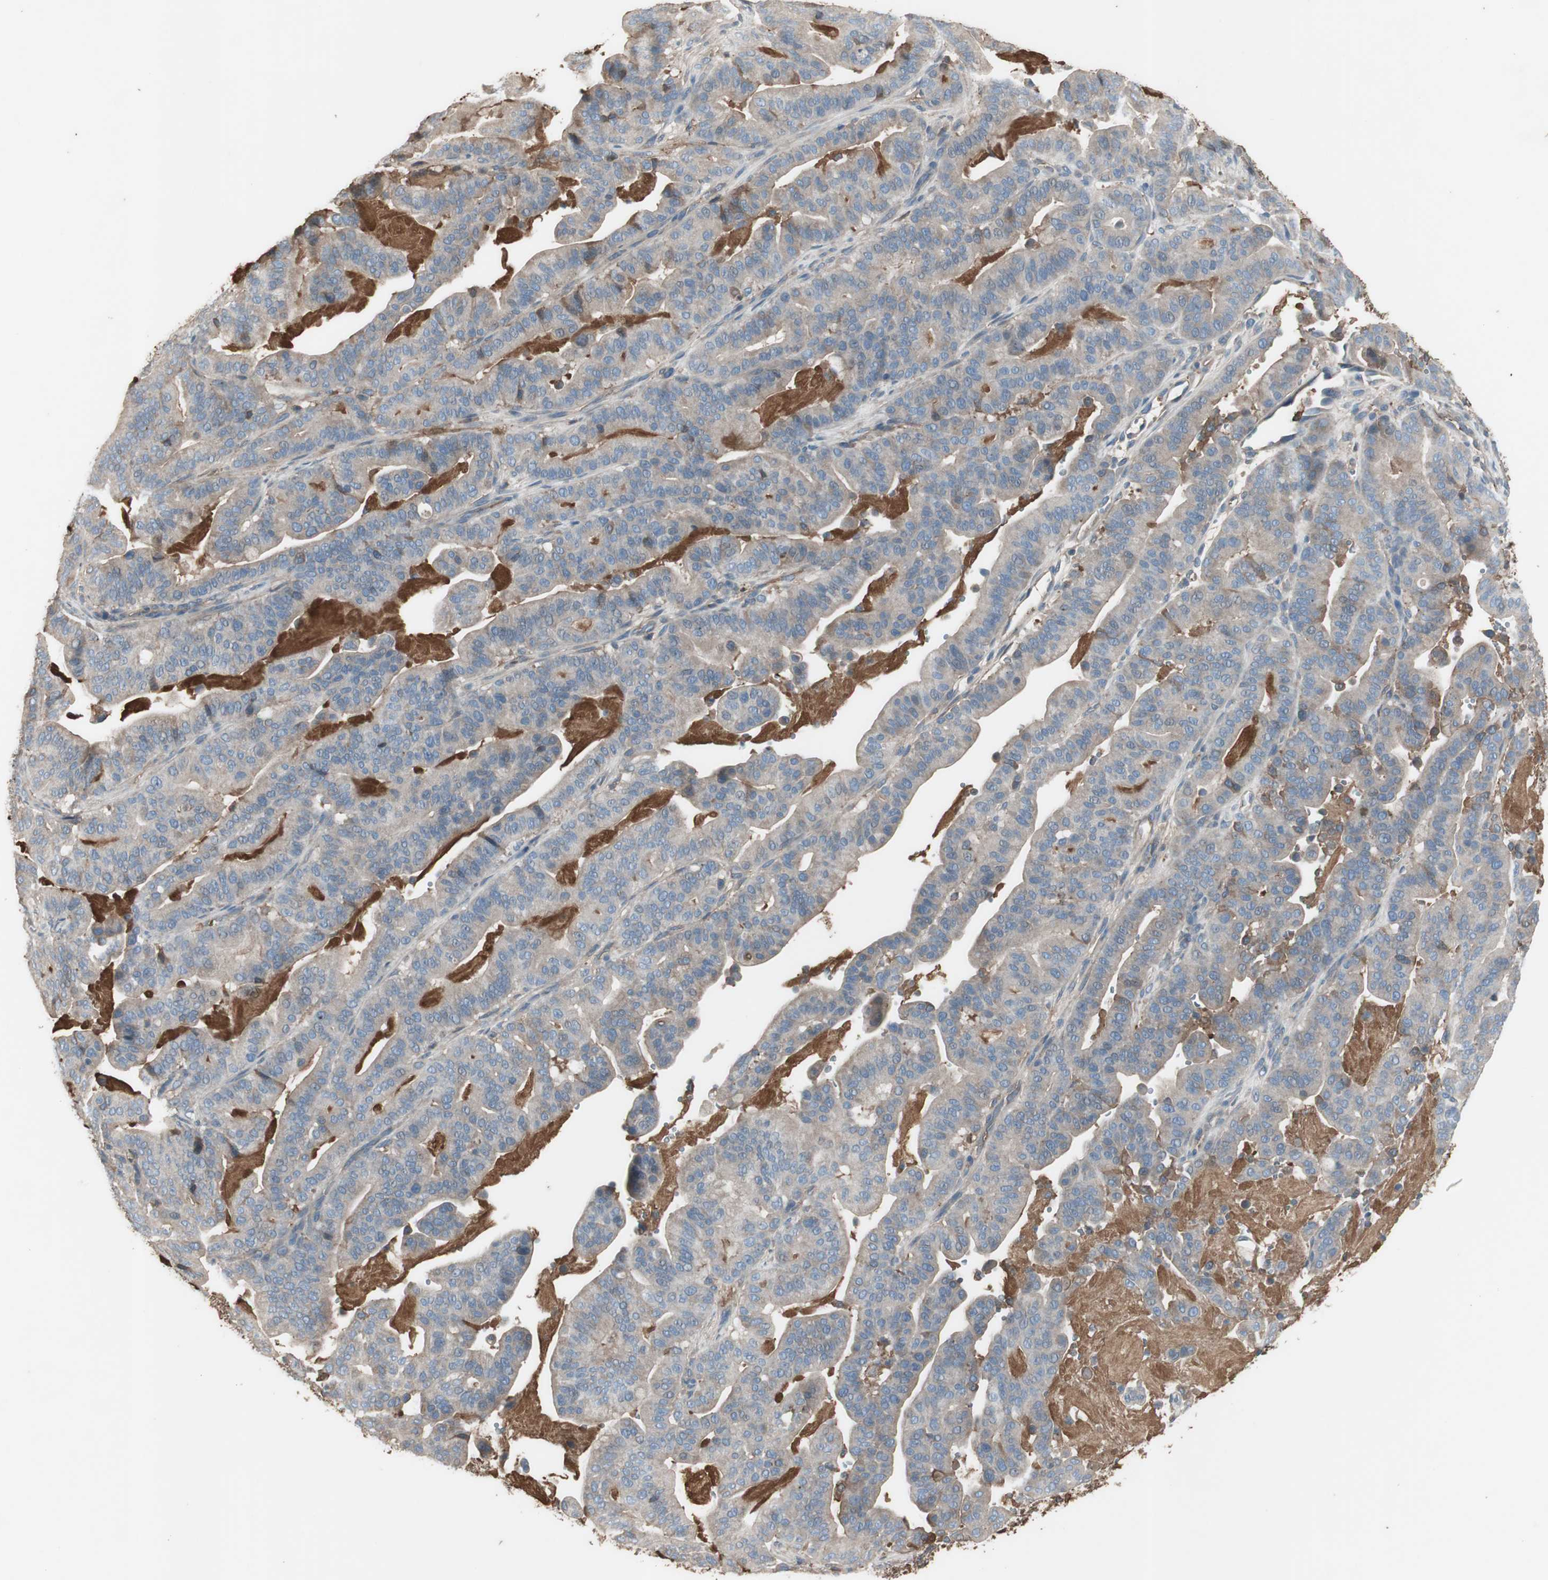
{"staining": {"intensity": "negative", "quantity": "none", "location": "none"}, "tissue": "pancreatic cancer", "cell_type": "Tumor cells", "image_type": "cancer", "snomed": [{"axis": "morphology", "description": "Adenocarcinoma, NOS"}, {"axis": "topography", "description": "Pancreas"}], "caption": "The histopathology image demonstrates no staining of tumor cells in pancreatic cancer.", "gene": "MMP14", "patient": {"sex": "male", "age": 63}}